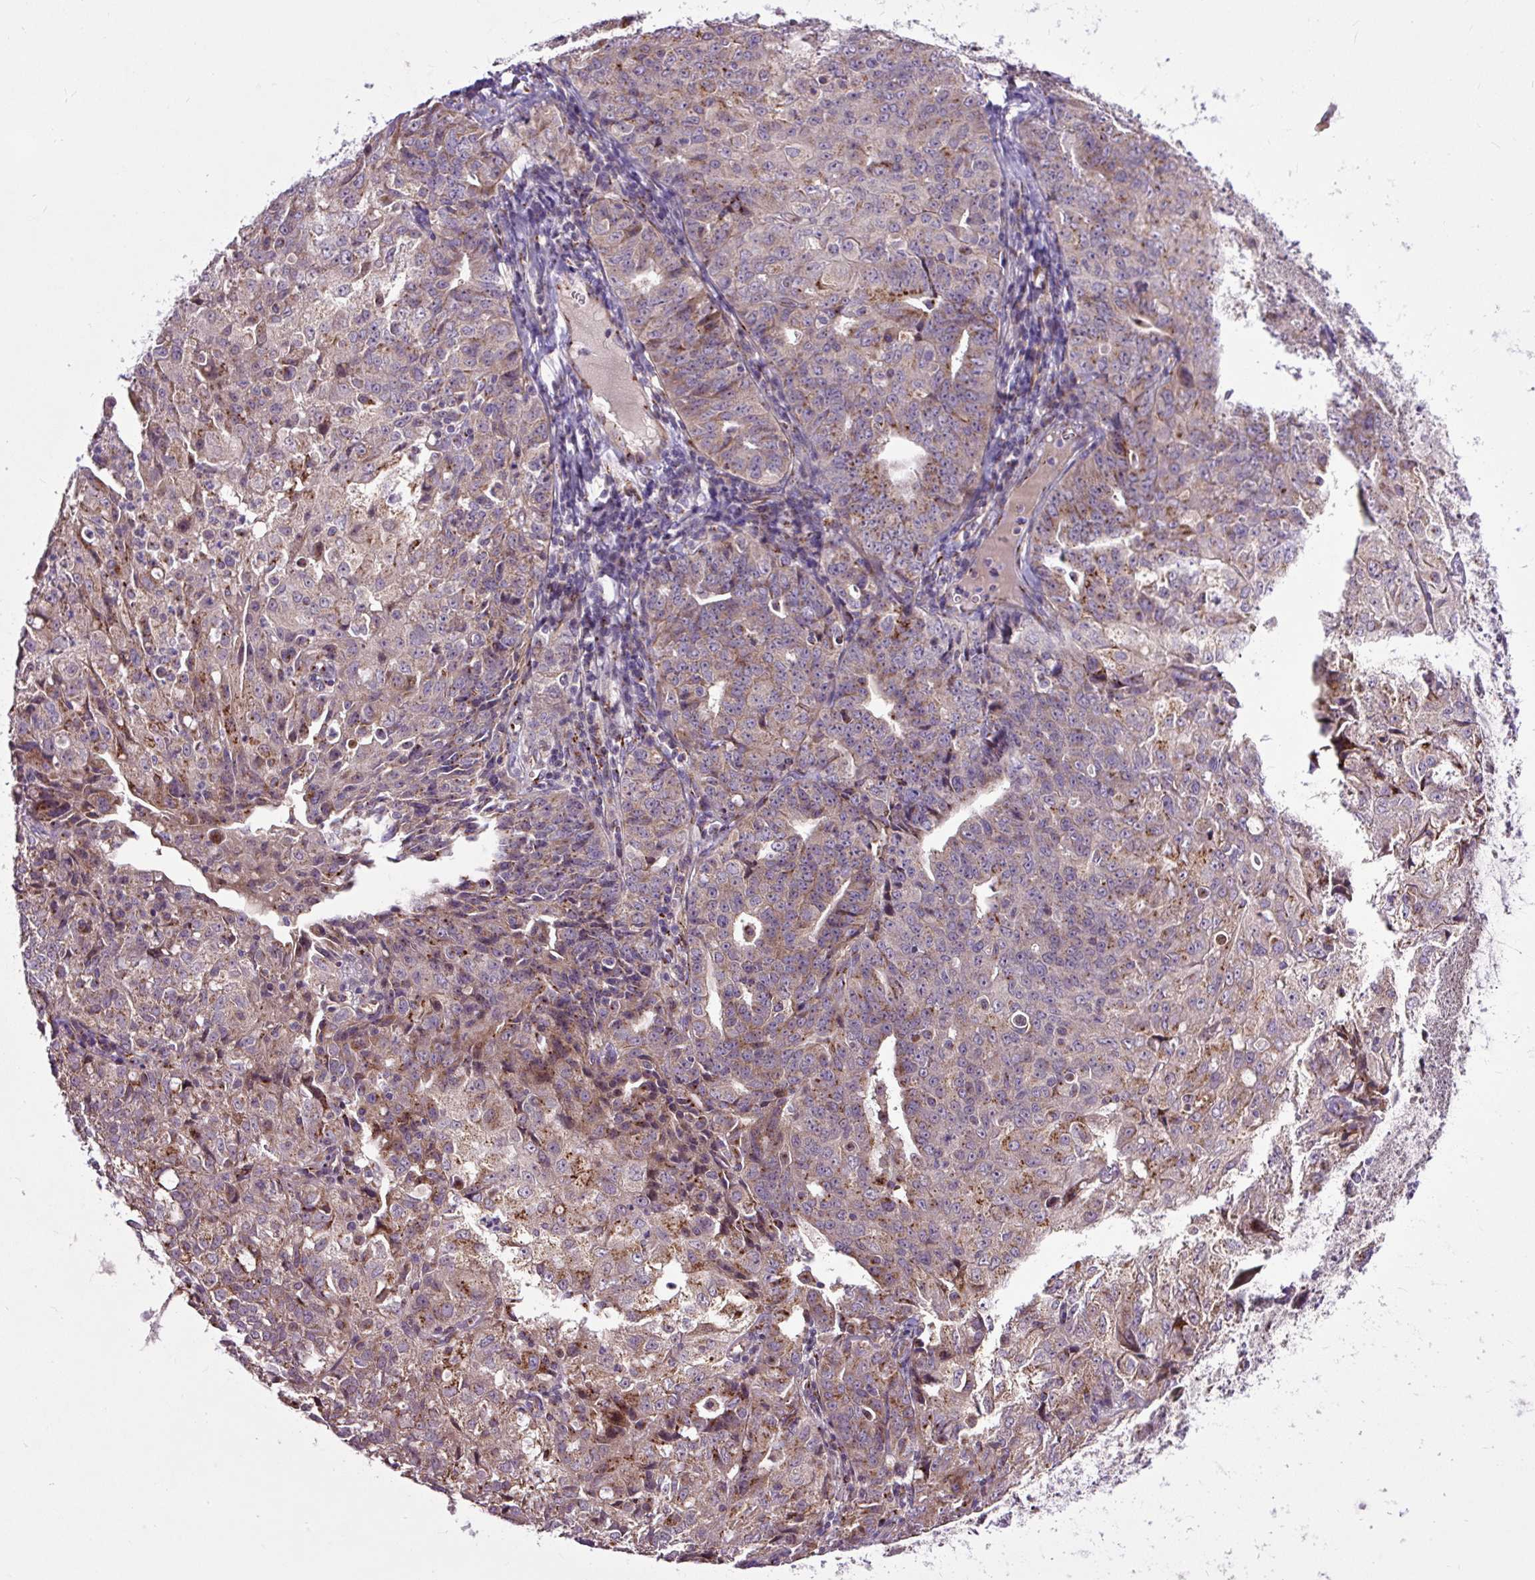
{"staining": {"intensity": "moderate", "quantity": "25%-75%", "location": "cytoplasmic/membranous"}, "tissue": "endometrial cancer", "cell_type": "Tumor cells", "image_type": "cancer", "snomed": [{"axis": "morphology", "description": "Adenocarcinoma, NOS"}, {"axis": "topography", "description": "Endometrium"}], "caption": "Immunohistochemistry (DAB) staining of human endometrial cancer (adenocarcinoma) reveals moderate cytoplasmic/membranous protein positivity in about 25%-75% of tumor cells.", "gene": "MSMP", "patient": {"sex": "female", "age": 61}}